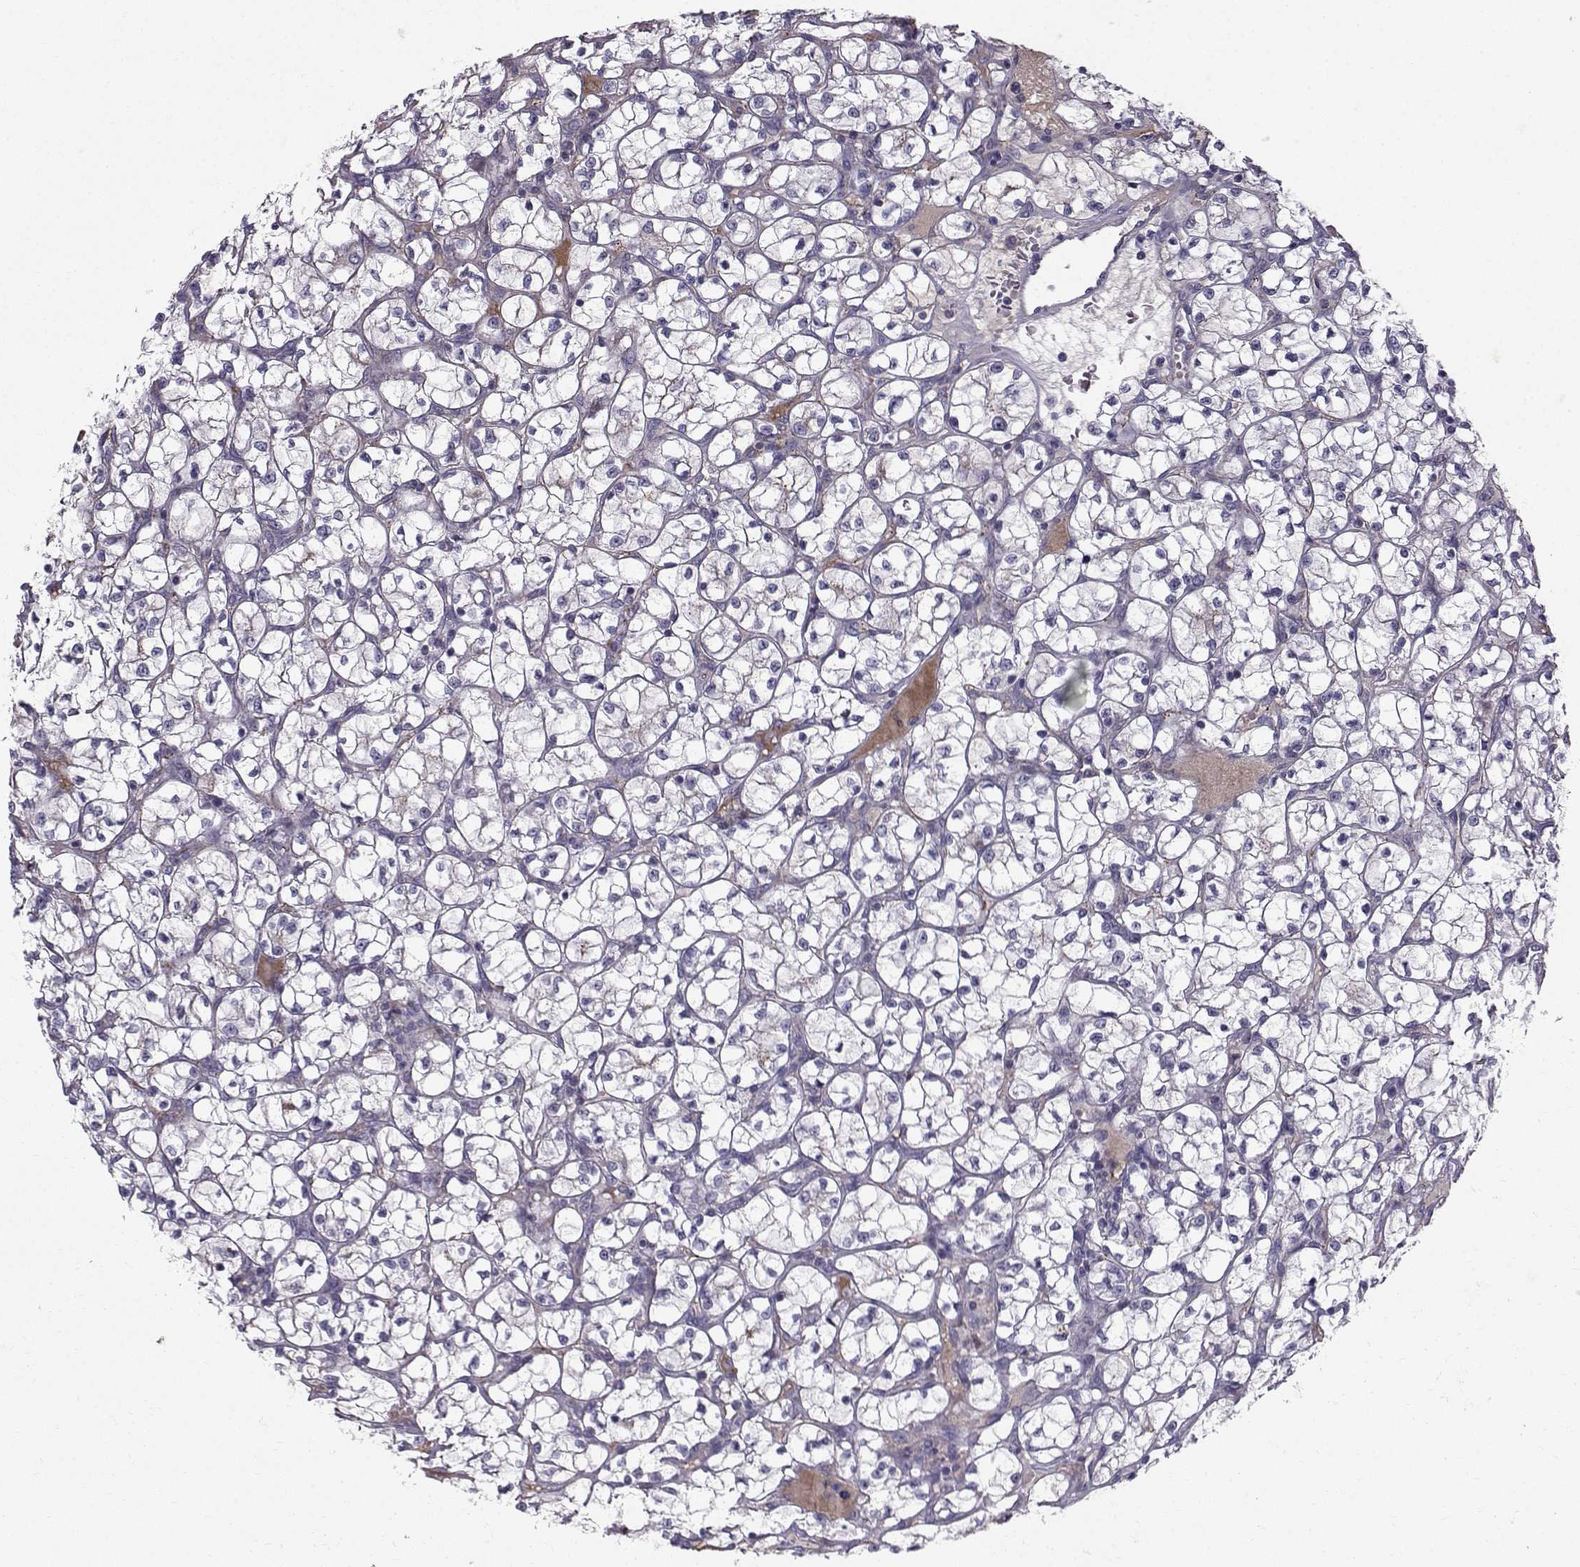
{"staining": {"intensity": "negative", "quantity": "none", "location": "none"}, "tissue": "renal cancer", "cell_type": "Tumor cells", "image_type": "cancer", "snomed": [{"axis": "morphology", "description": "Adenocarcinoma, NOS"}, {"axis": "topography", "description": "Kidney"}], "caption": "Immunohistochemistry photomicrograph of human renal cancer (adenocarcinoma) stained for a protein (brown), which shows no positivity in tumor cells.", "gene": "CALCR", "patient": {"sex": "female", "age": 64}}